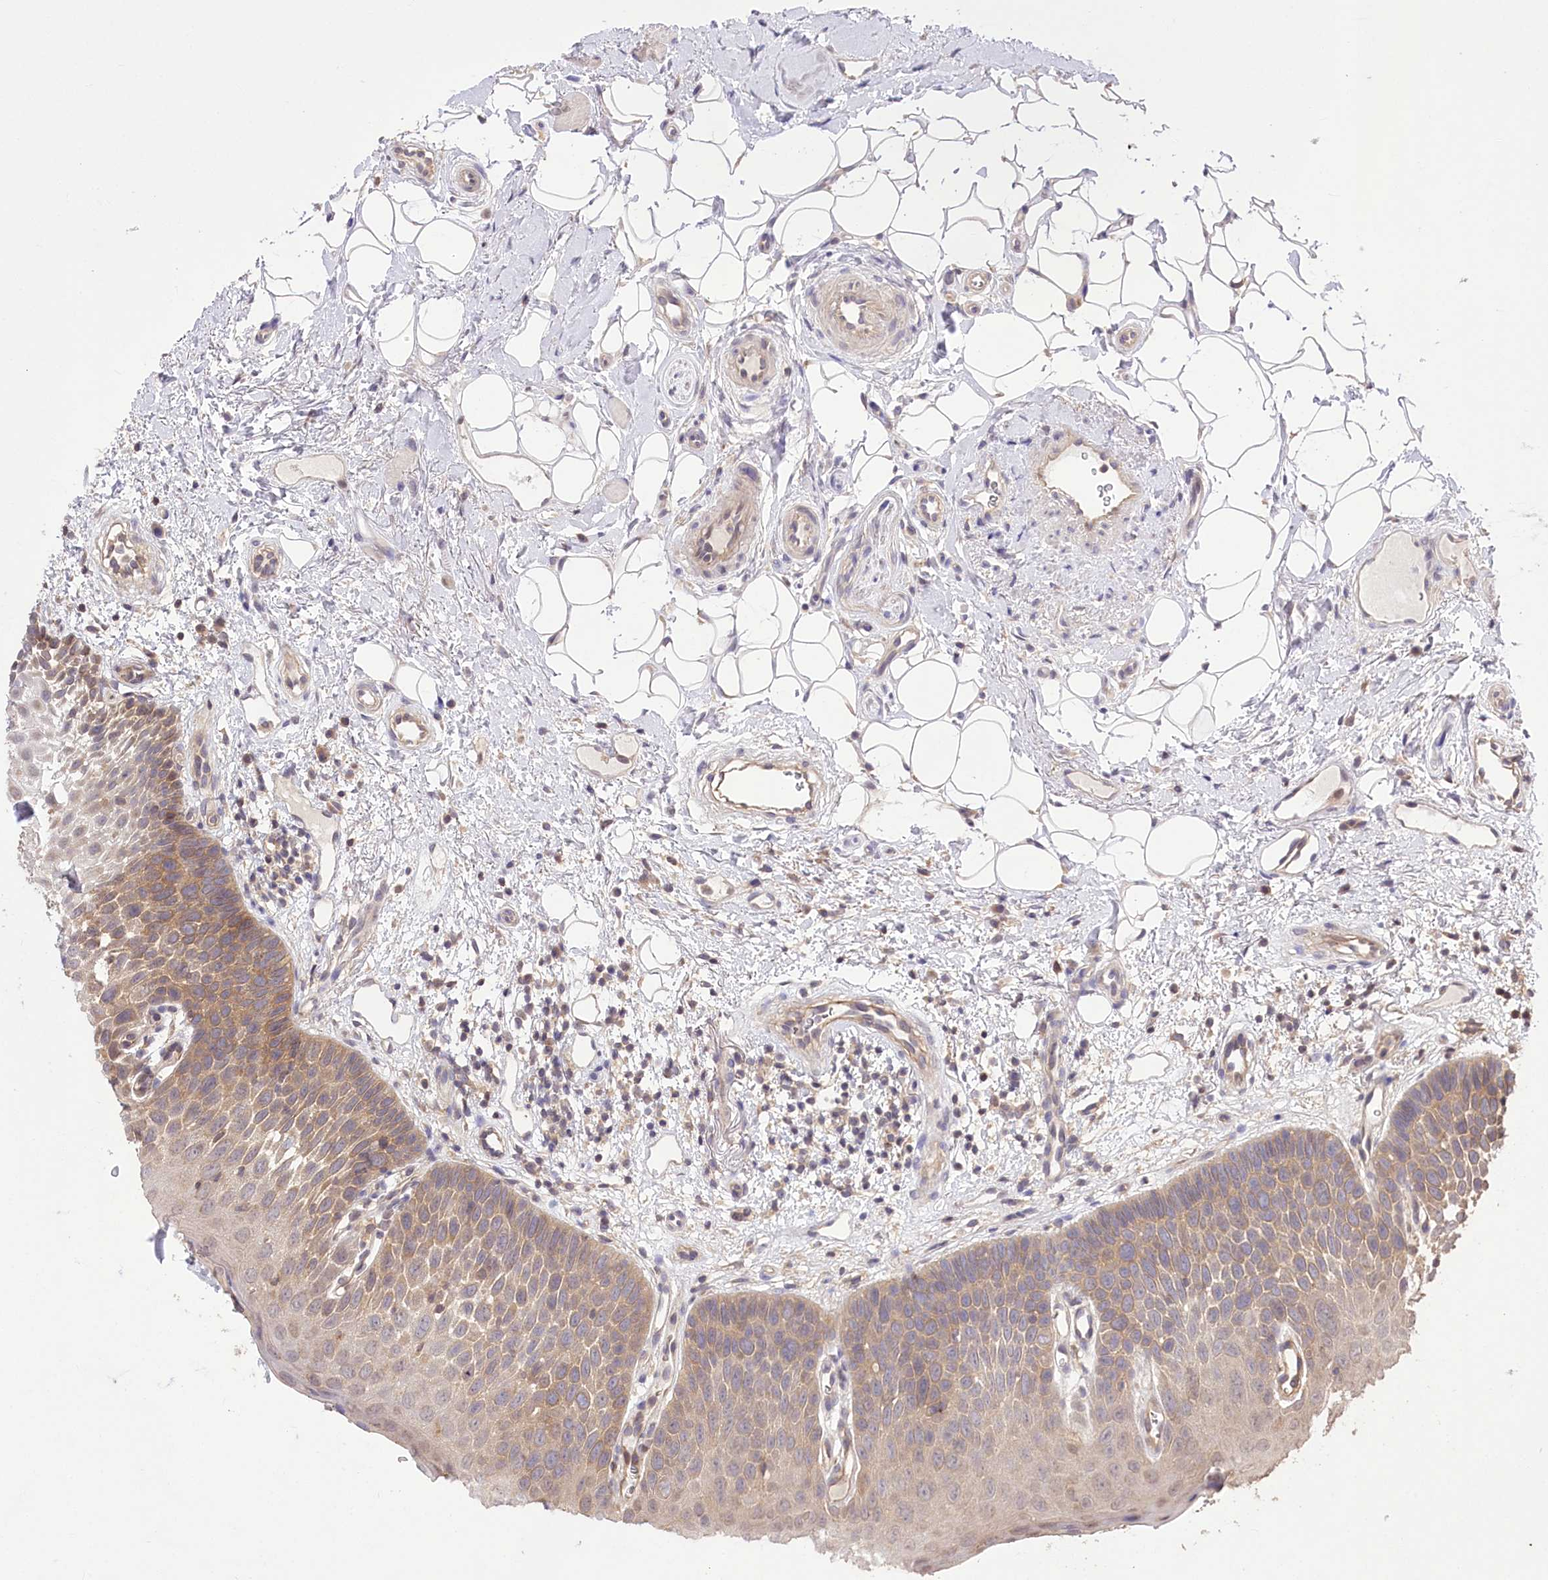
{"staining": {"intensity": "weak", "quantity": "25%-75%", "location": "cytoplasmic/membranous"}, "tissue": "oral mucosa", "cell_type": "Squamous epithelial cells", "image_type": "normal", "snomed": [{"axis": "morphology", "description": "No evidence of malignacy"}, {"axis": "topography", "description": "Oral tissue"}, {"axis": "topography", "description": "Head-Neck"}], "caption": "Protein staining of normal oral mucosa exhibits weak cytoplasmic/membranous staining in approximately 25%-75% of squamous epithelial cells. The staining was performed using DAB (3,3'-diaminobenzidine), with brown indicating positive protein expression. Nuclei are stained blue with hematoxylin.", "gene": "XYLB", "patient": {"sex": "male", "age": 68}}